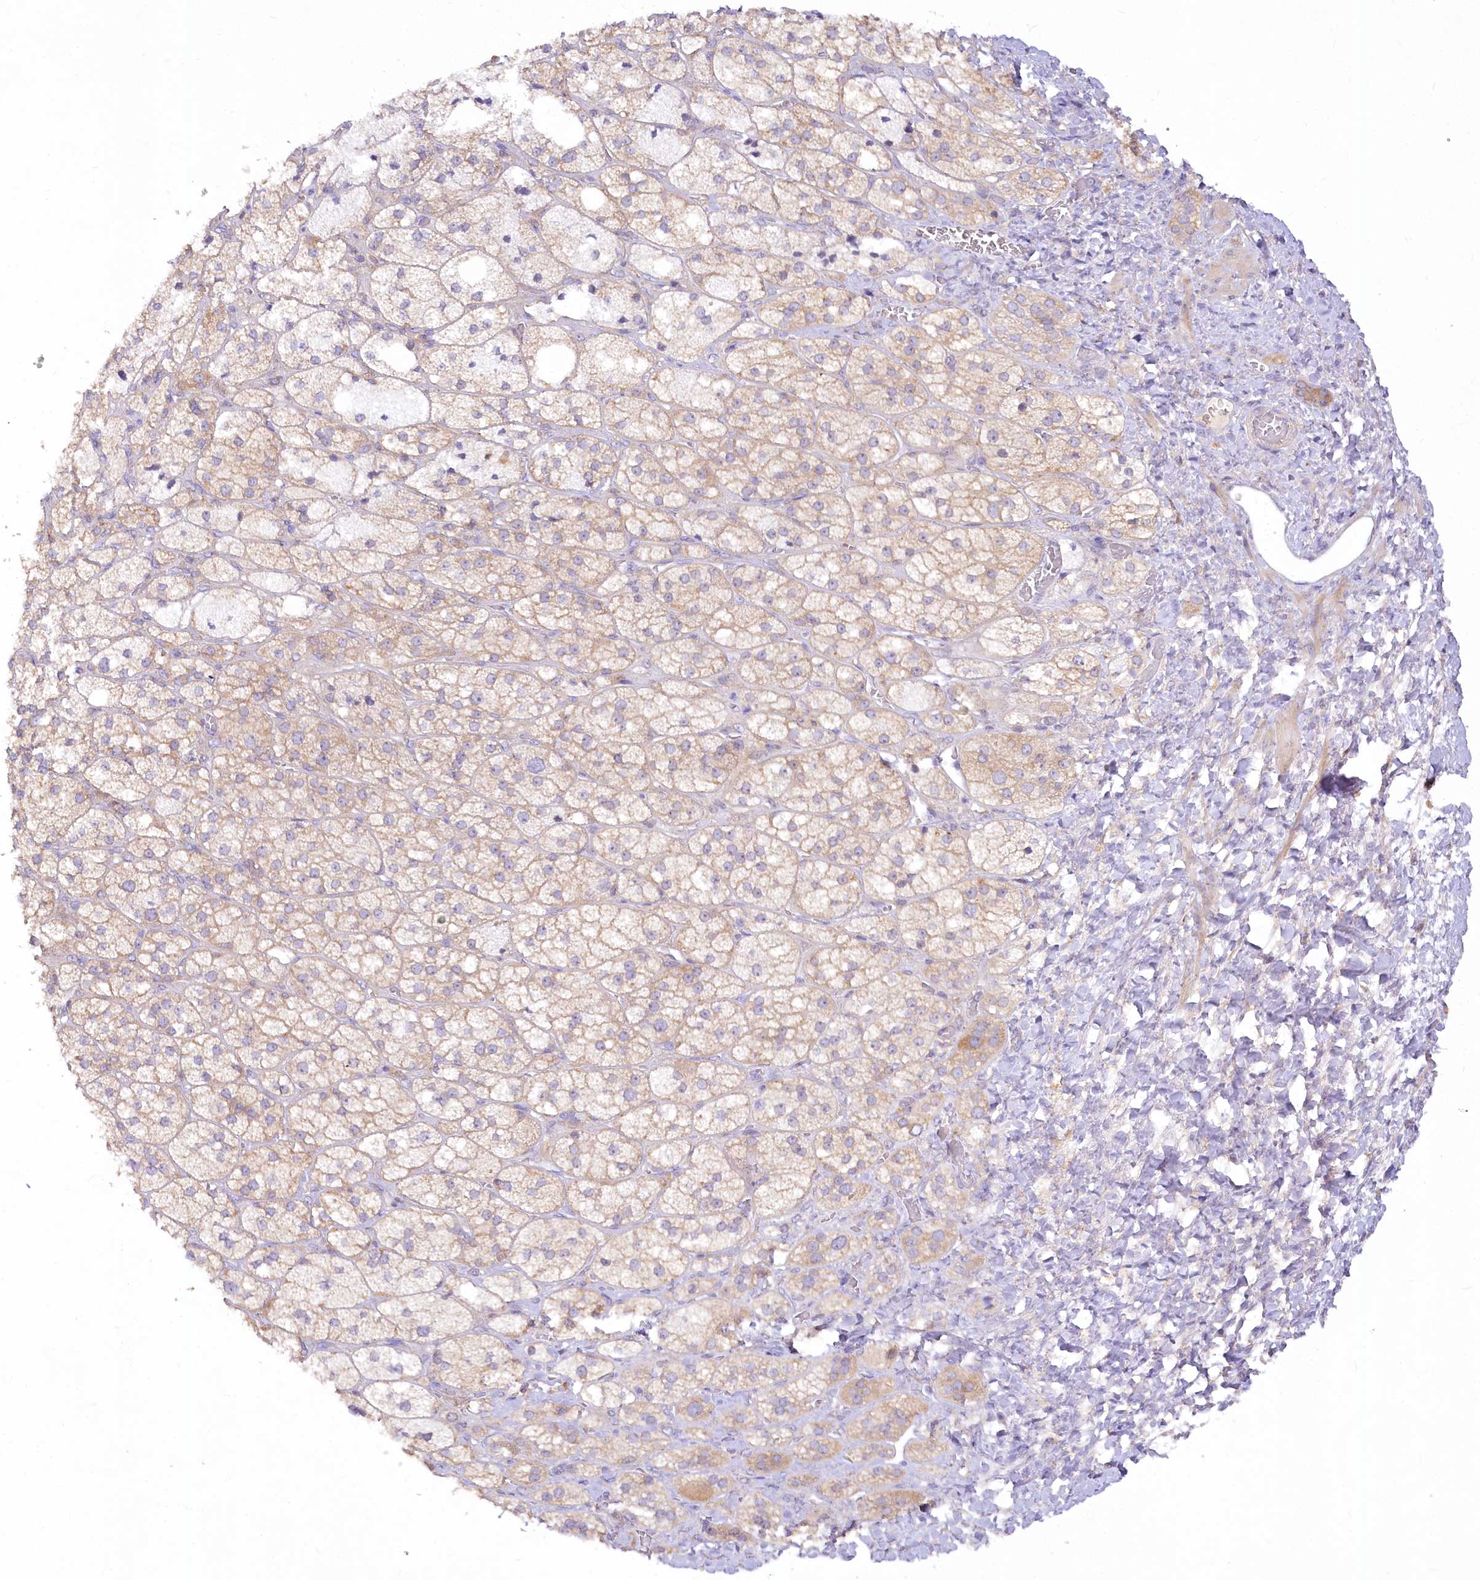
{"staining": {"intensity": "moderate", "quantity": "<25%", "location": "cytoplasmic/membranous"}, "tissue": "adrenal gland", "cell_type": "Glandular cells", "image_type": "normal", "snomed": [{"axis": "morphology", "description": "Normal tissue, NOS"}, {"axis": "topography", "description": "Adrenal gland"}], "caption": "Immunohistochemical staining of benign human adrenal gland demonstrates low levels of moderate cytoplasmic/membranous staining in approximately <25% of glandular cells.", "gene": "EFHC2", "patient": {"sex": "male", "age": 61}}